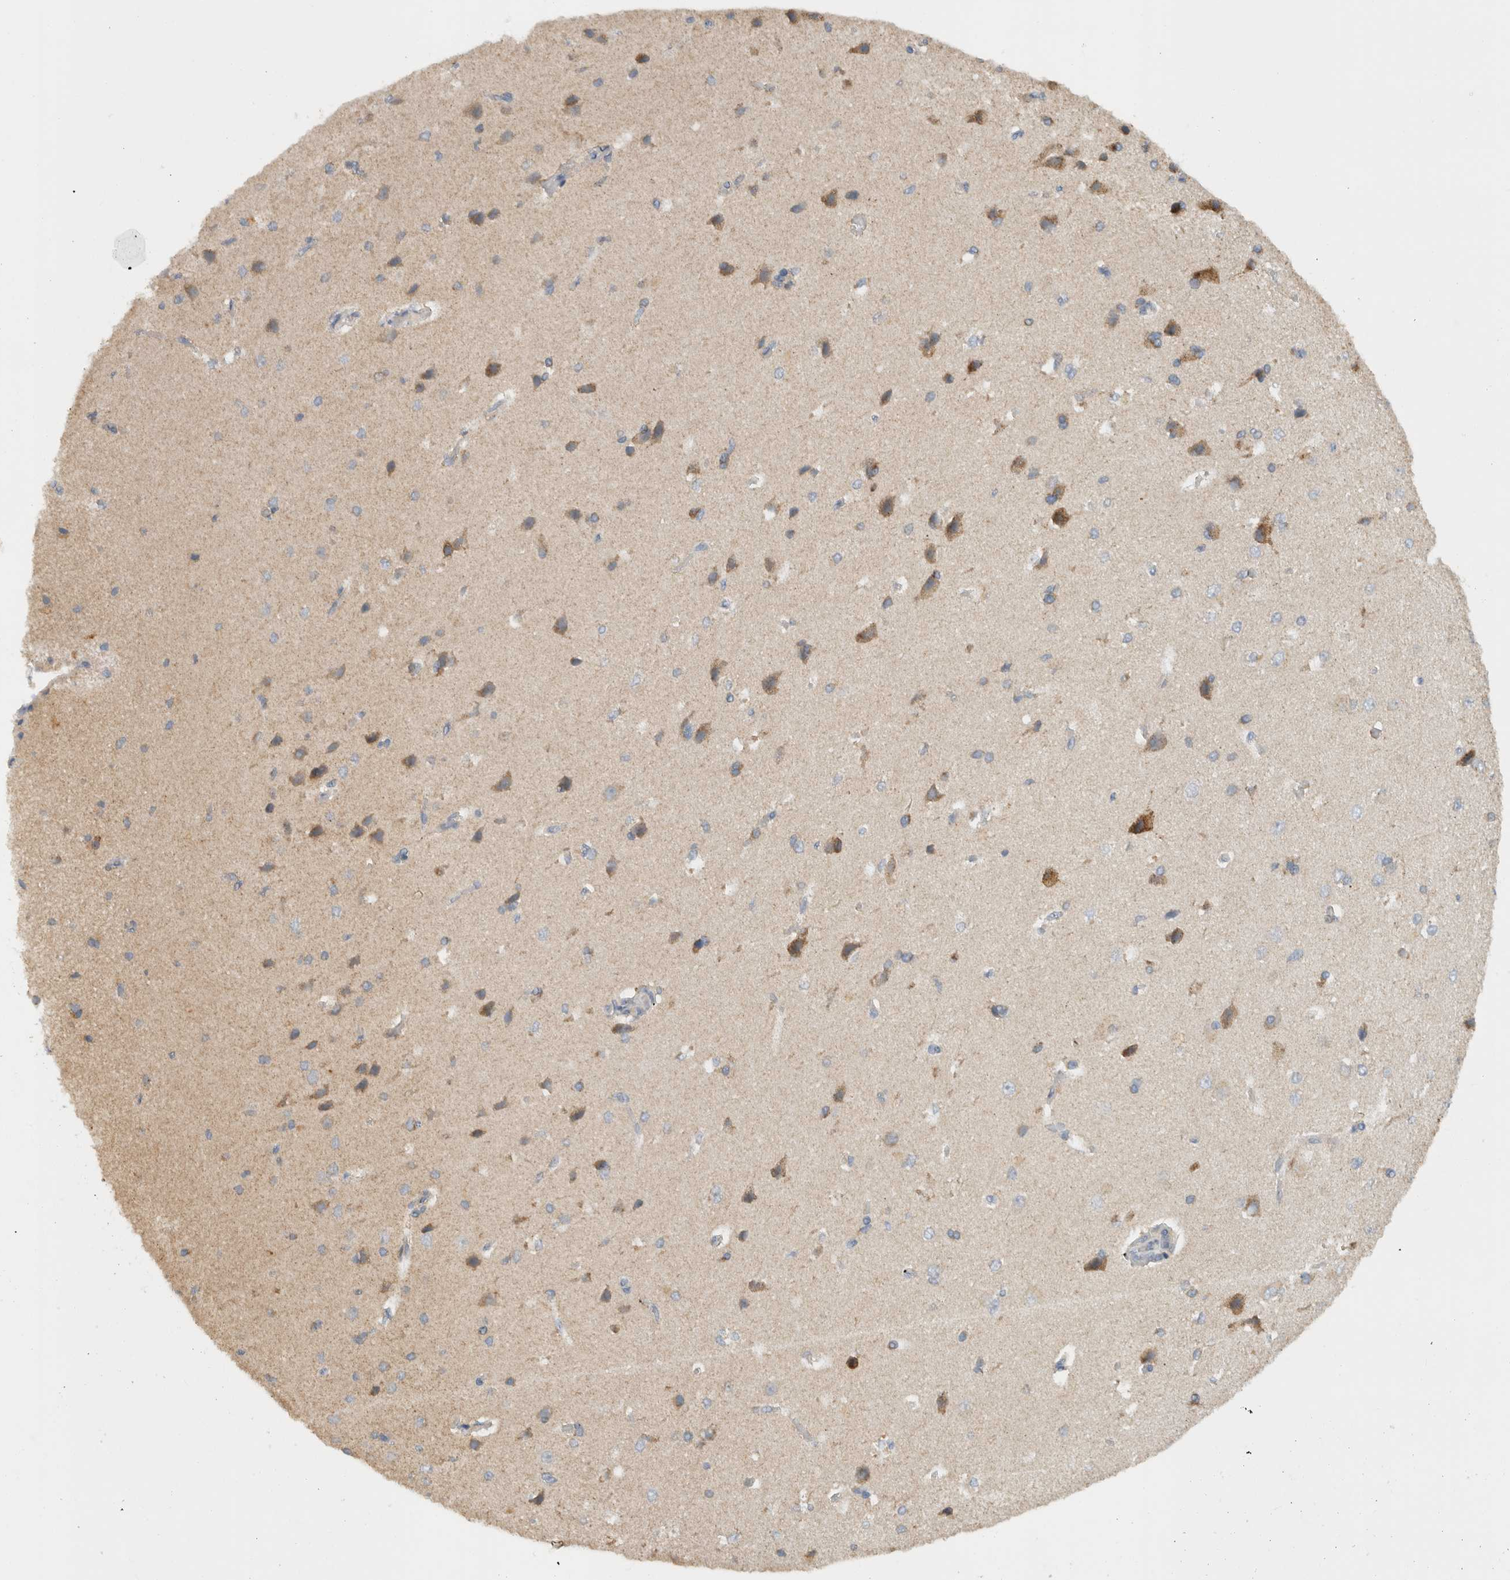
{"staining": {"intensity": "negative", "quantity": "none", "location": "none"}, "tissue": "cerebral cortex", "cell_type": "Endothelial cells", "image_type": "normal", "snomed": [{"axis": "morphology", "description": "Normal tissue, NOS"}, {"axis": "topography", "description": "Cerebral cortex"}], "caption": "Image shows no significant protein staining in endothelial cells of benign cerebral cortex.", "gene": "AMPD1", "patient": {"sex": "male", "age": 62}}